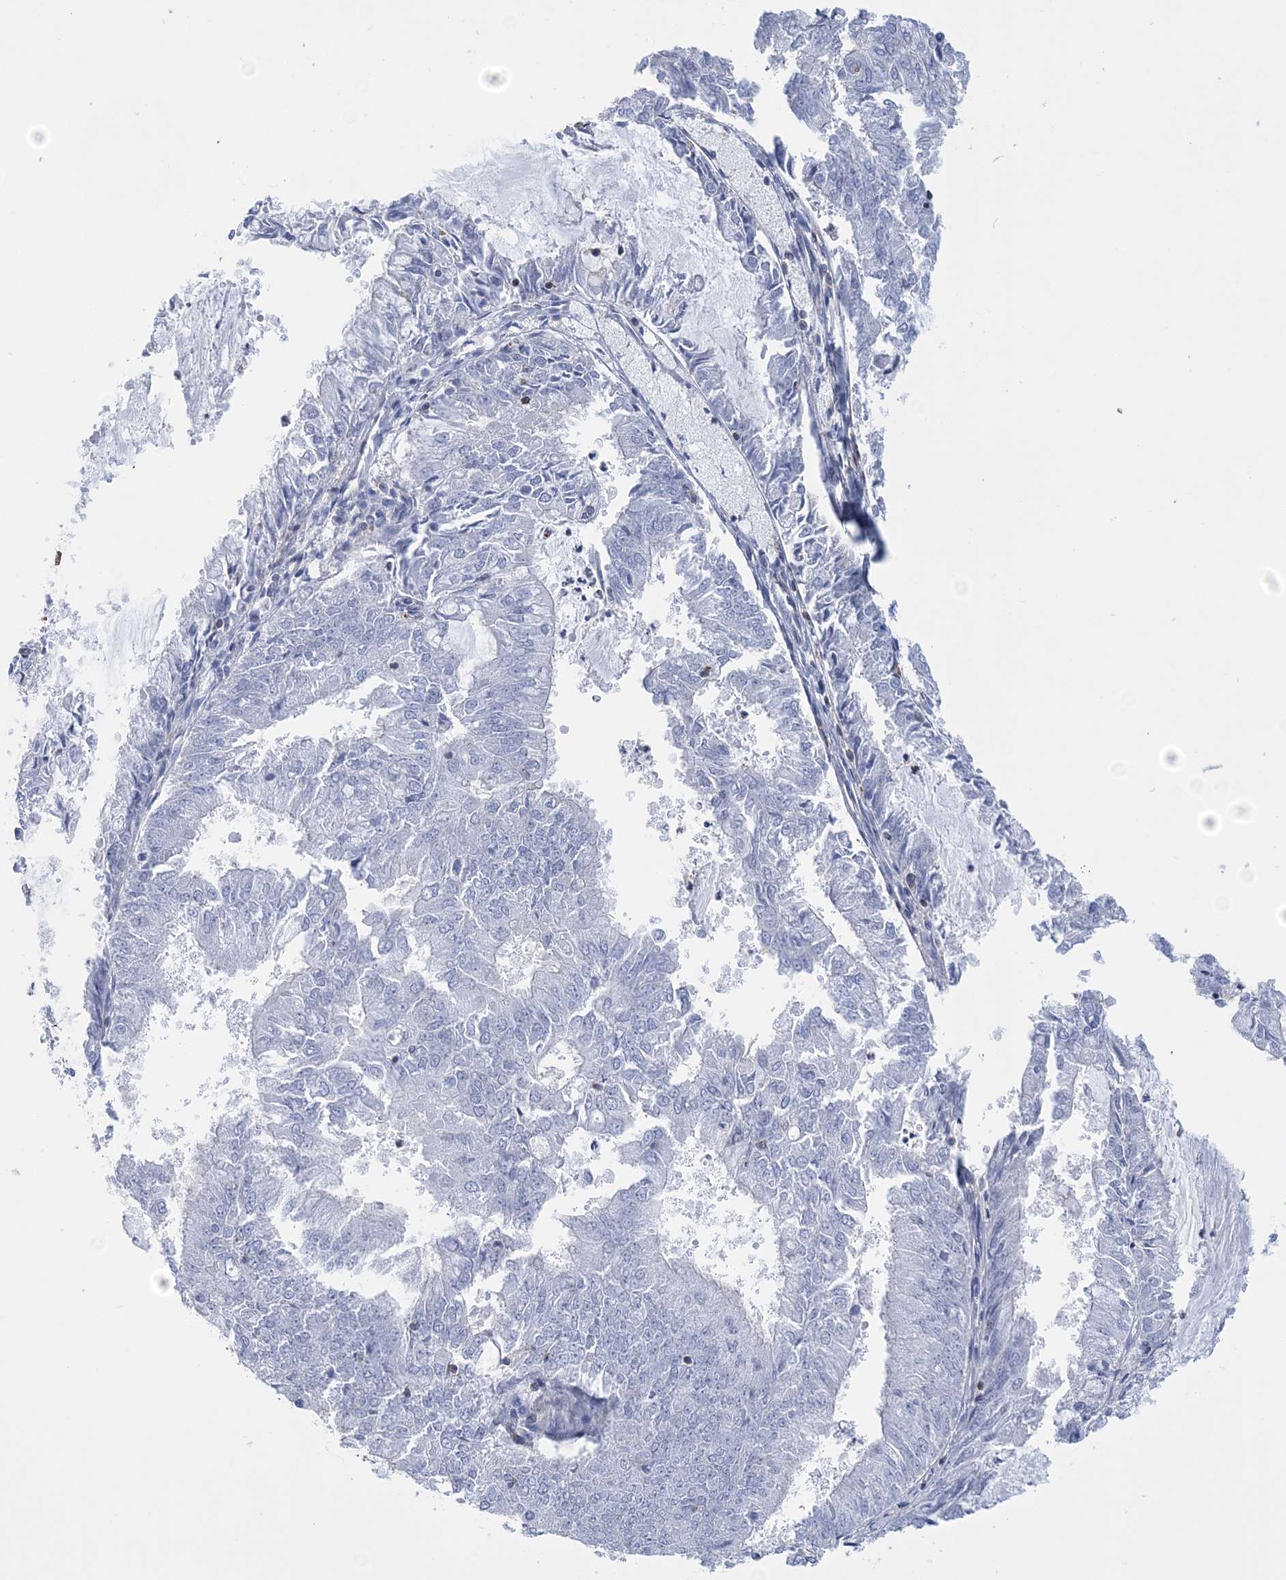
{"staining": {"intensity": "negative", "quantity": "none", "location": "none"}, "tissue": "endometrial cancer", "cell_type": "Tumor cells", "image_type": "cancer", "snomed": [{"axis": "morphology", "description": "Adenocarcinoma, NOS"}, {"axis": "topography", "description": "Endometrium"}], "caption": "Immunohistochemical staining of adenocarcinoma (endometrial) exhibits no significant positivity in tumor cells. (DAB (3,3'-diaminobenzidine) IHC with hematoxylin counter stain).", "gene": "C11orf21", "patient": {"sex": "female", "age": 57}}